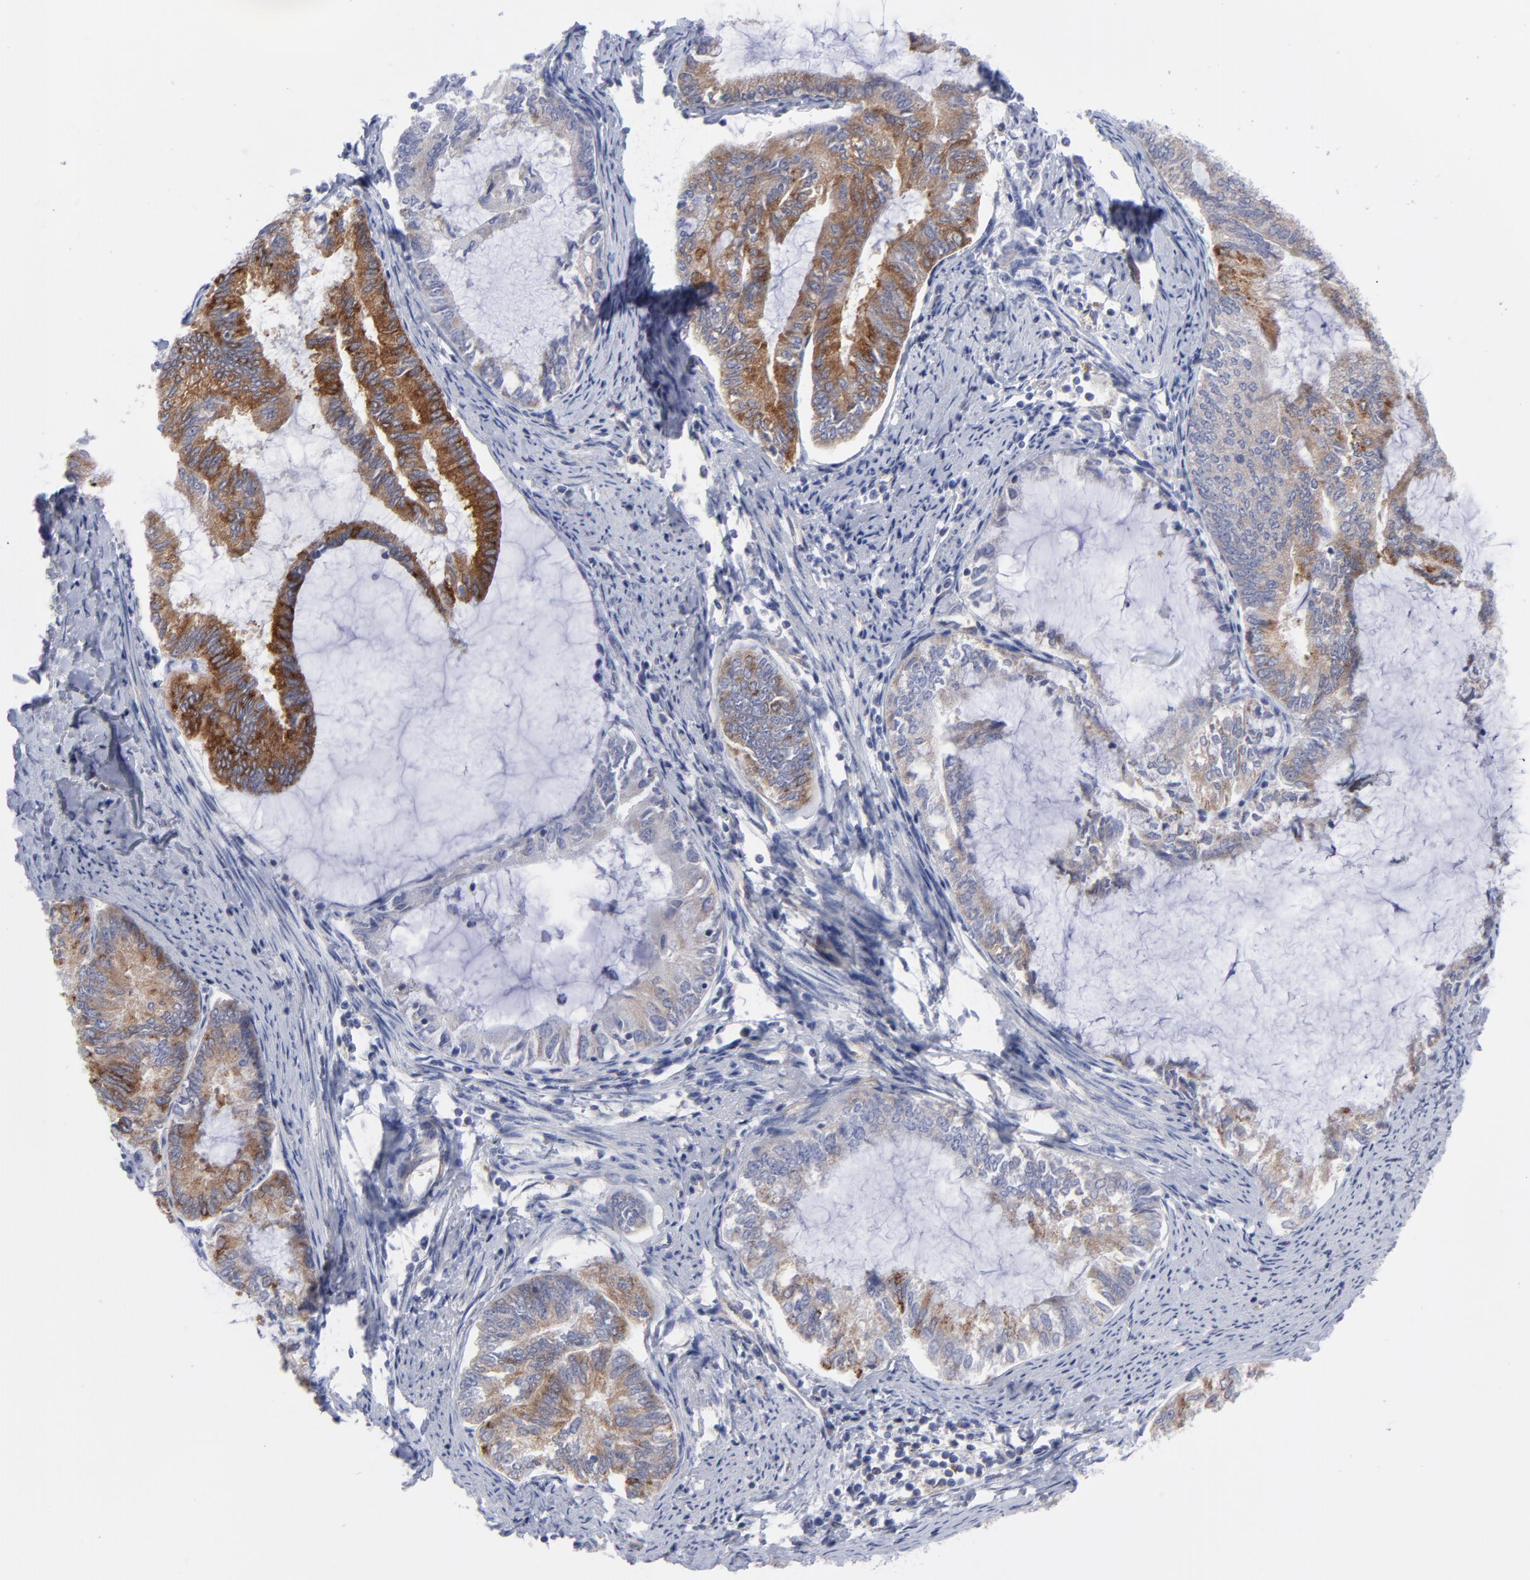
{"staining": {"intensity": "moderate", "quantity": "25%-75%", "location": "cytoplasmic/membranous"}, "tissue": "endometrial cancer", "cell_type": "Tumor cells", "image_type": "cancer", "snomed": [{"axis": "morphology", "description": "Adenocarcinoma, NOS"}, {"axis": "topography", "description": "Endometrium"}], "caption": "This is a photomicrograph of immunohistochemistry (IHC) staining of endometrial cancer (adenocarcinoma), which shows moderate positivity in the cytoplasmic/membranous of tumor cells.", "gene": "NFKBIA", "patient": {"sex": "female", "age": 86}}